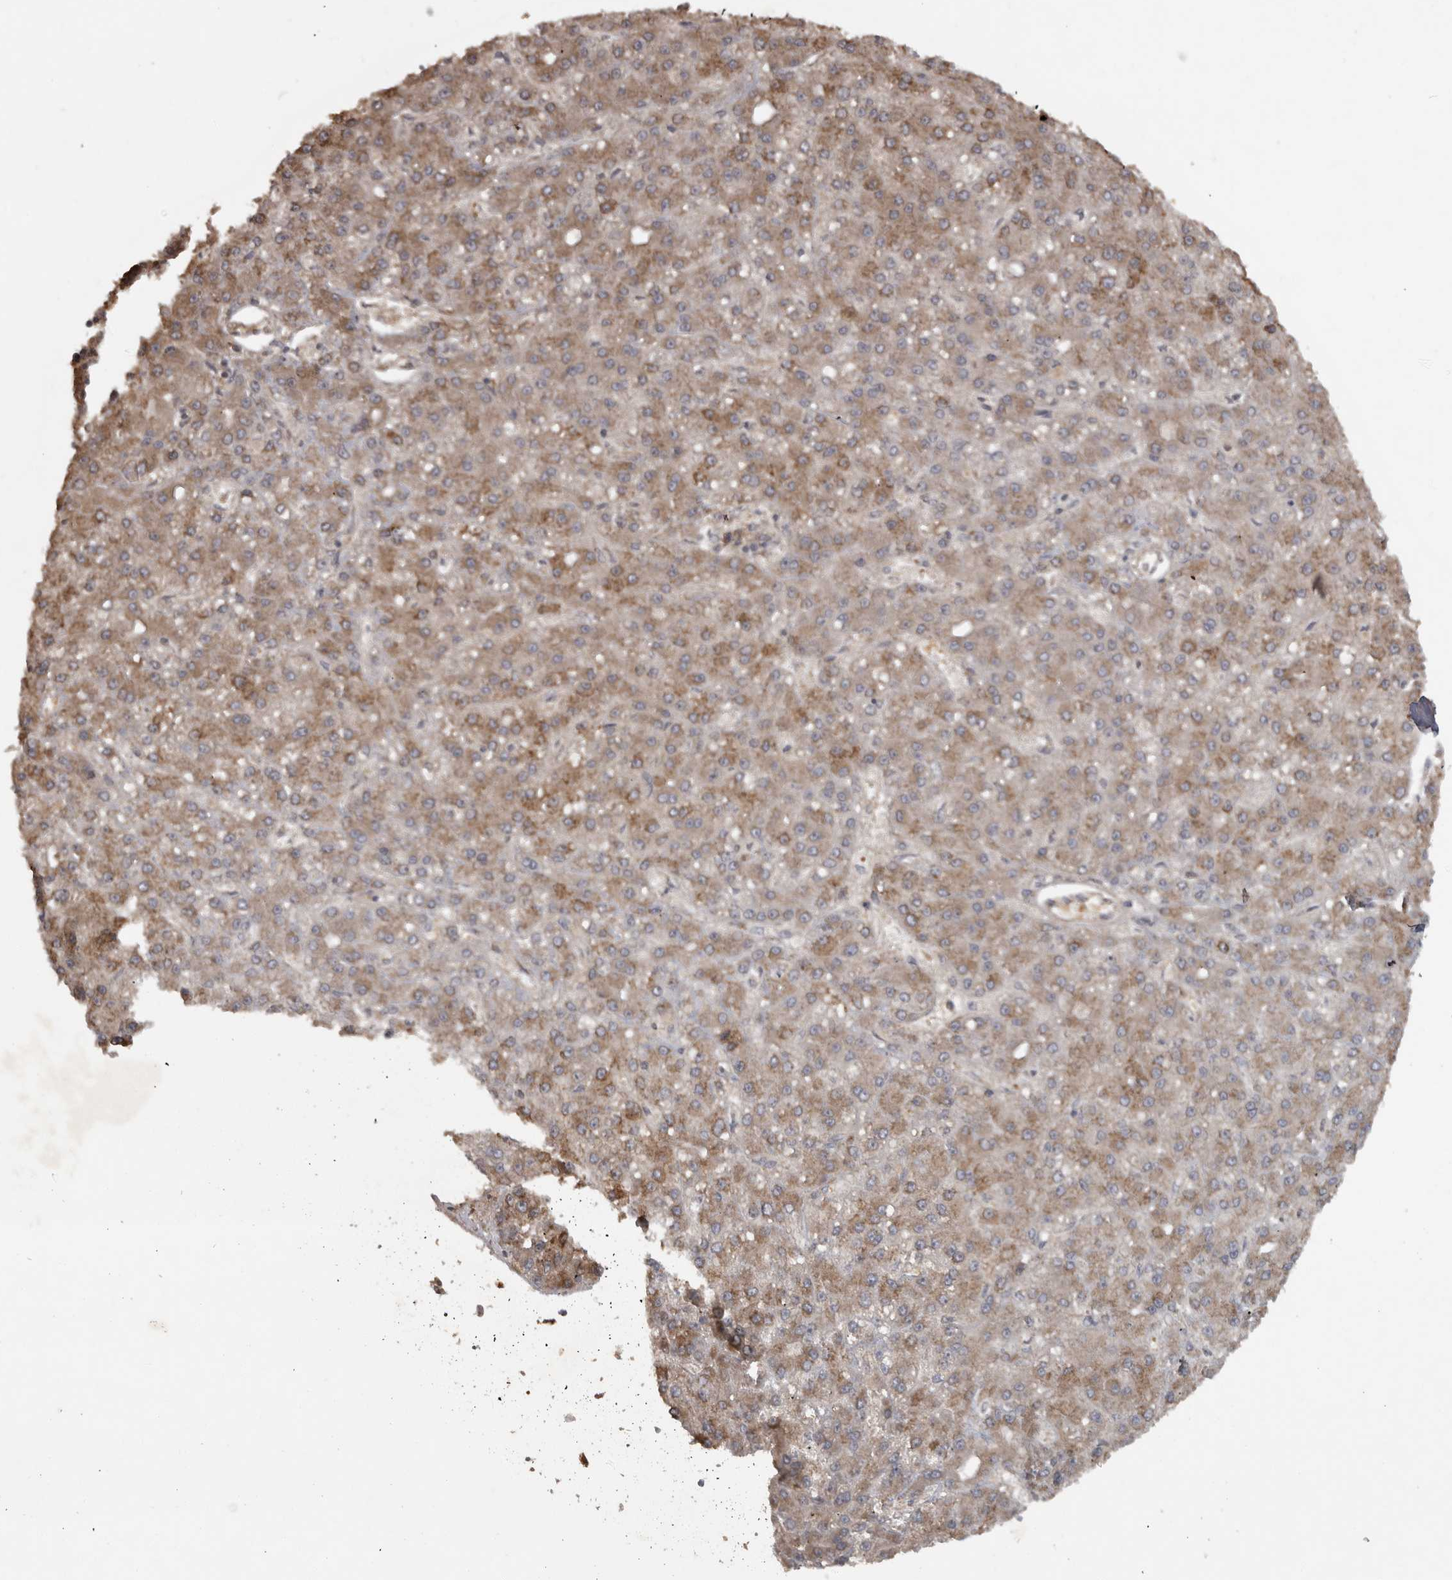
{"staining": {"intensity": "weak", "quantity": ">75%", "location": "cytoplasmic/membranous"}, "tissue": "liver cancer", "cell_type": "Tumor cells", "image_type": "cancer", "snomed": [{"axis": "morphology", "description": "Carcinoma, Hepatocellular, NOS"}, {"axis": "topography", "description": "Liver"}], "caption": "Hepatocellular carcinoma (liver) stained for a protein (brown) demonstrates weak cytoplasmic/membranous positive expression in approximately >75% of tumor cells.", "gene": "MICU3", "patient": {"sex": "male", "age": 67}}